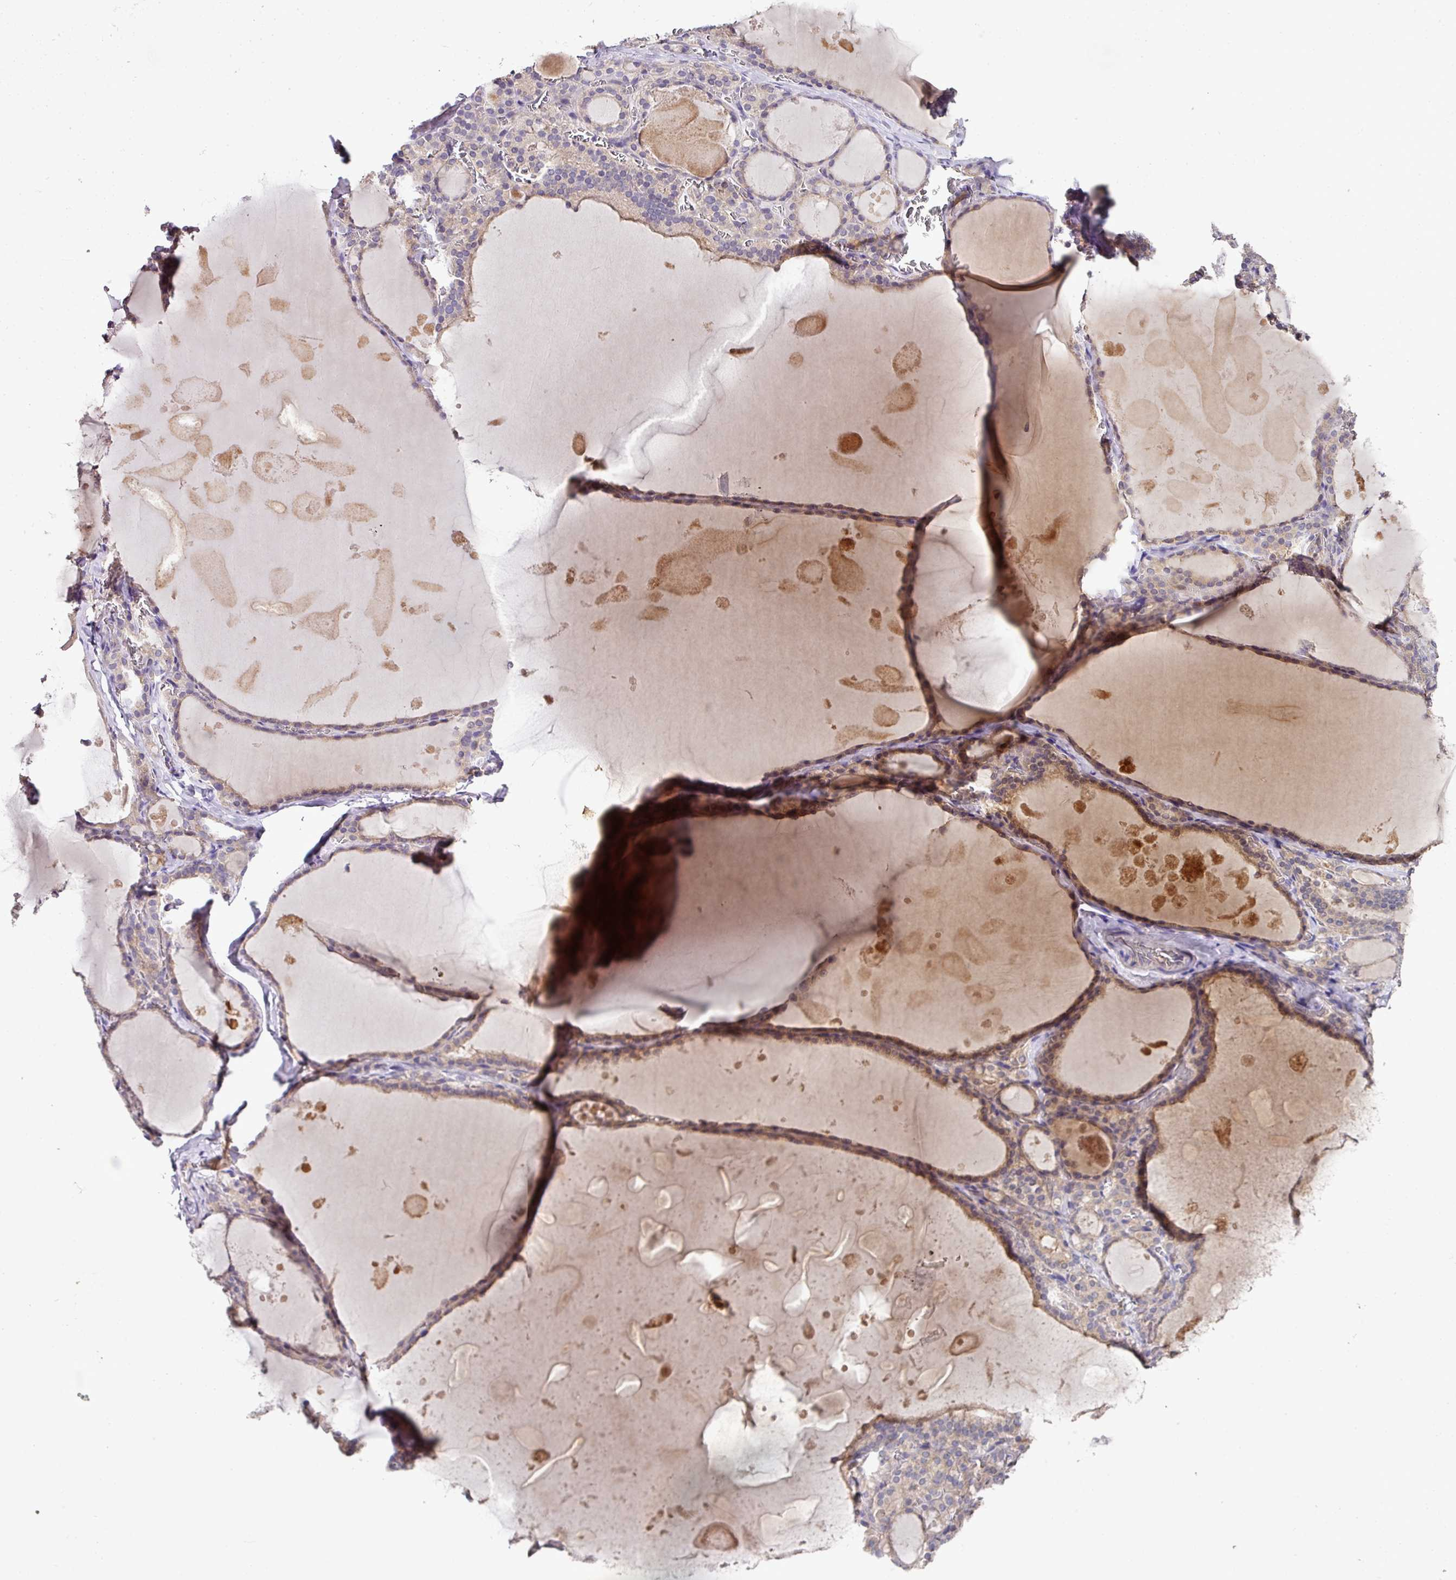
{"staining": {"intensity": "weak", "quantity": "25%-75%", "location": "cytoplasmic/membranous"}, "tissue": "thyroid gland", "cell_type": "Glandular cells", "image_type": "normal", "snomed": [{"axis": "morphology", "description": "Normal tissue, NOS"}, {"axis": "topography", "description": "Thyroid gland"}], "caption": "Immunohistochemistry (IHC) staining of unremarkable thyroid gland, which shows low levels of weak cytoplasmic/membranous expression in about 25%-75% of glandular cells indicating weak cytoplasmic/membranous protein expression. The staining was performed using DAB (brown) for protein detection and nuclei were counterstained in hematoxylin (blue).", "gene": "SKIC2", "patient": {"sex": "male", "age": 56}}